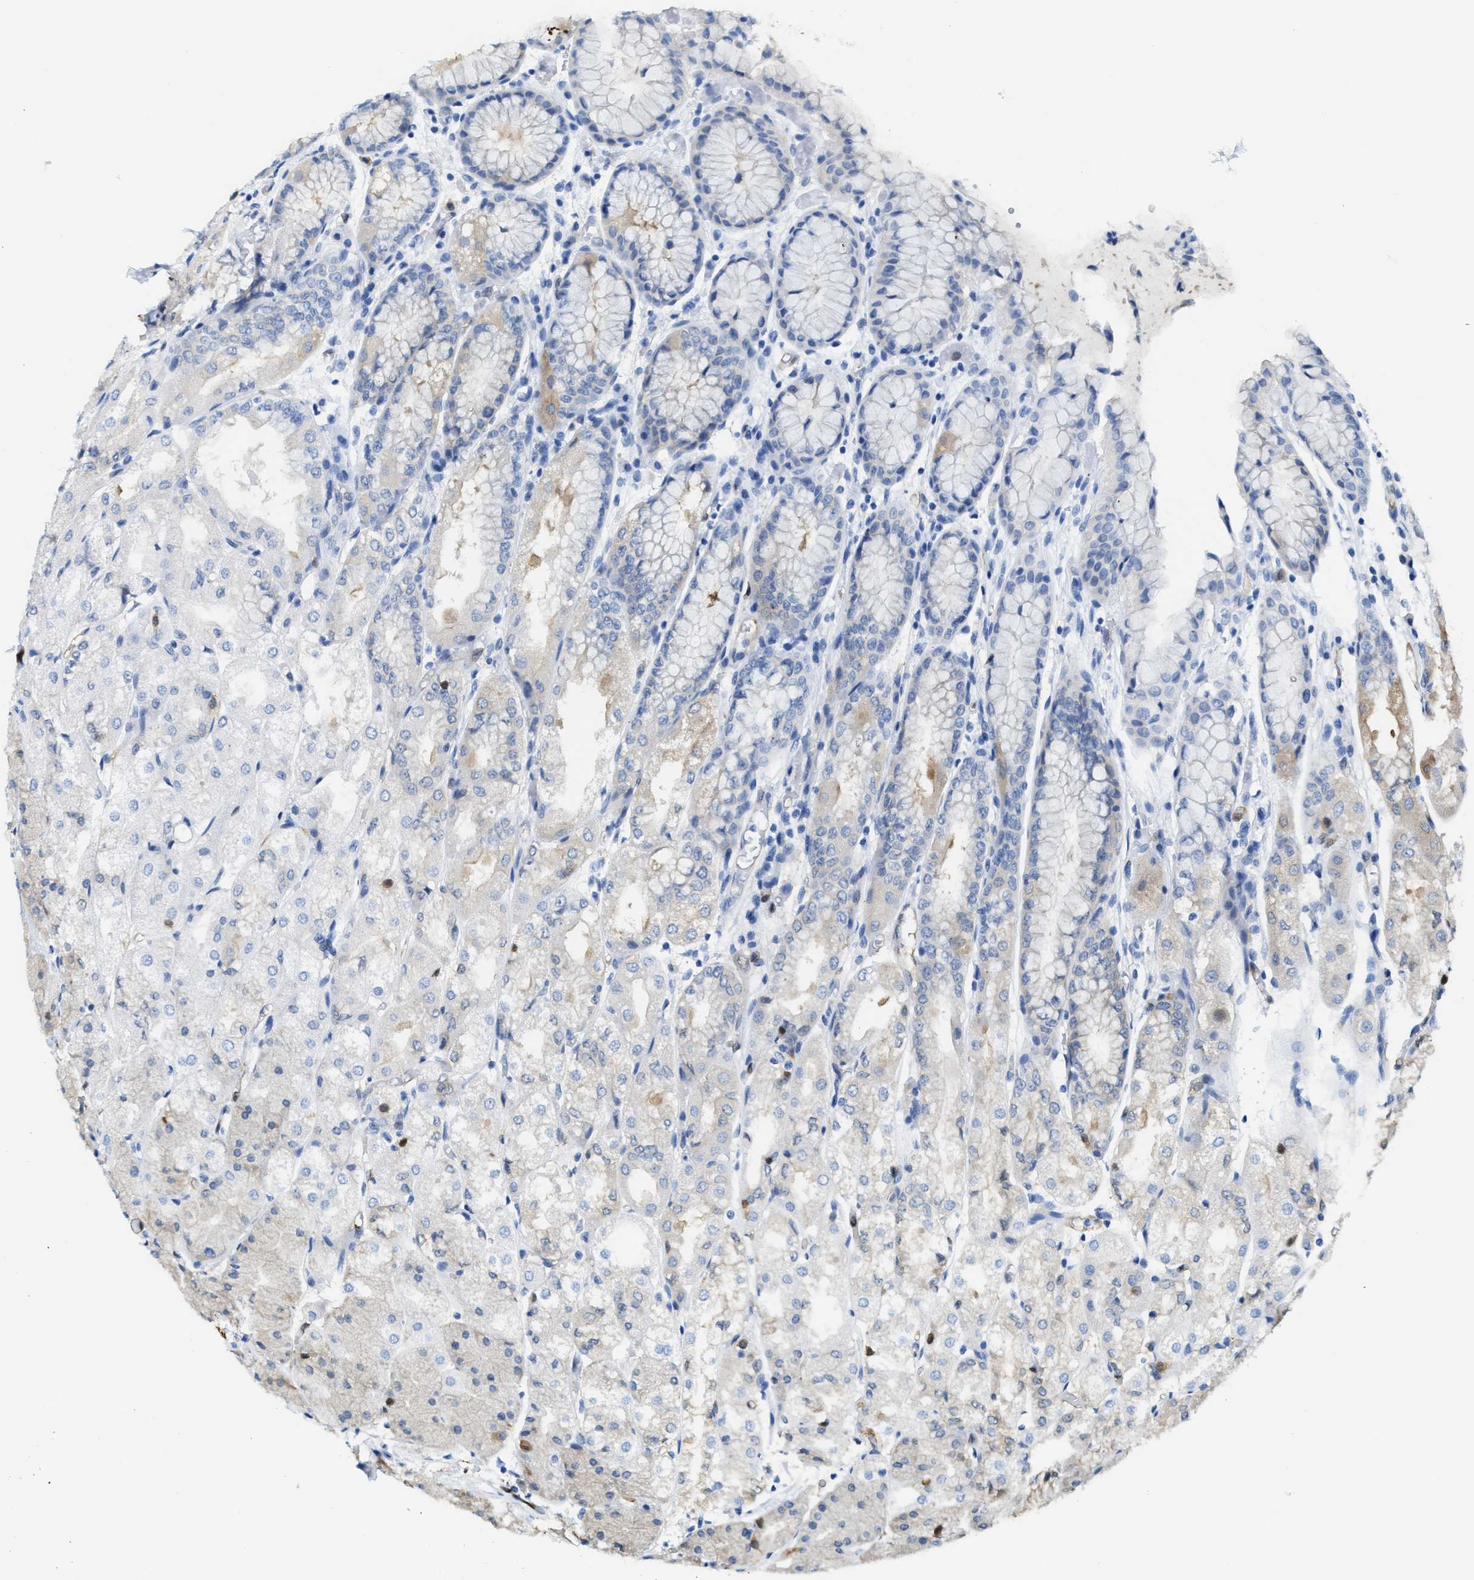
{"staining": {"intensity": "weak", "quantity": "<25%", "location": "cytoplasmic/membranous"}, "tissue": "stomach", "cell_type": "Glandular cells", "image_type": "normal", "snomed": [{"axis": "morphology", "description": "Normal tissue, NOS"}, {"axis": "topography", "description": "Stomach, upper"}], "caption": "Immunohistochemistry photomicrograph of unremarkable stomach: human stomach stained with DAB (3,3'-diaminobenzidine) reveals no significant protein staining in glandular cells.", "gene": "ASS1", "patient": {"sex": "male", "age": 72}}